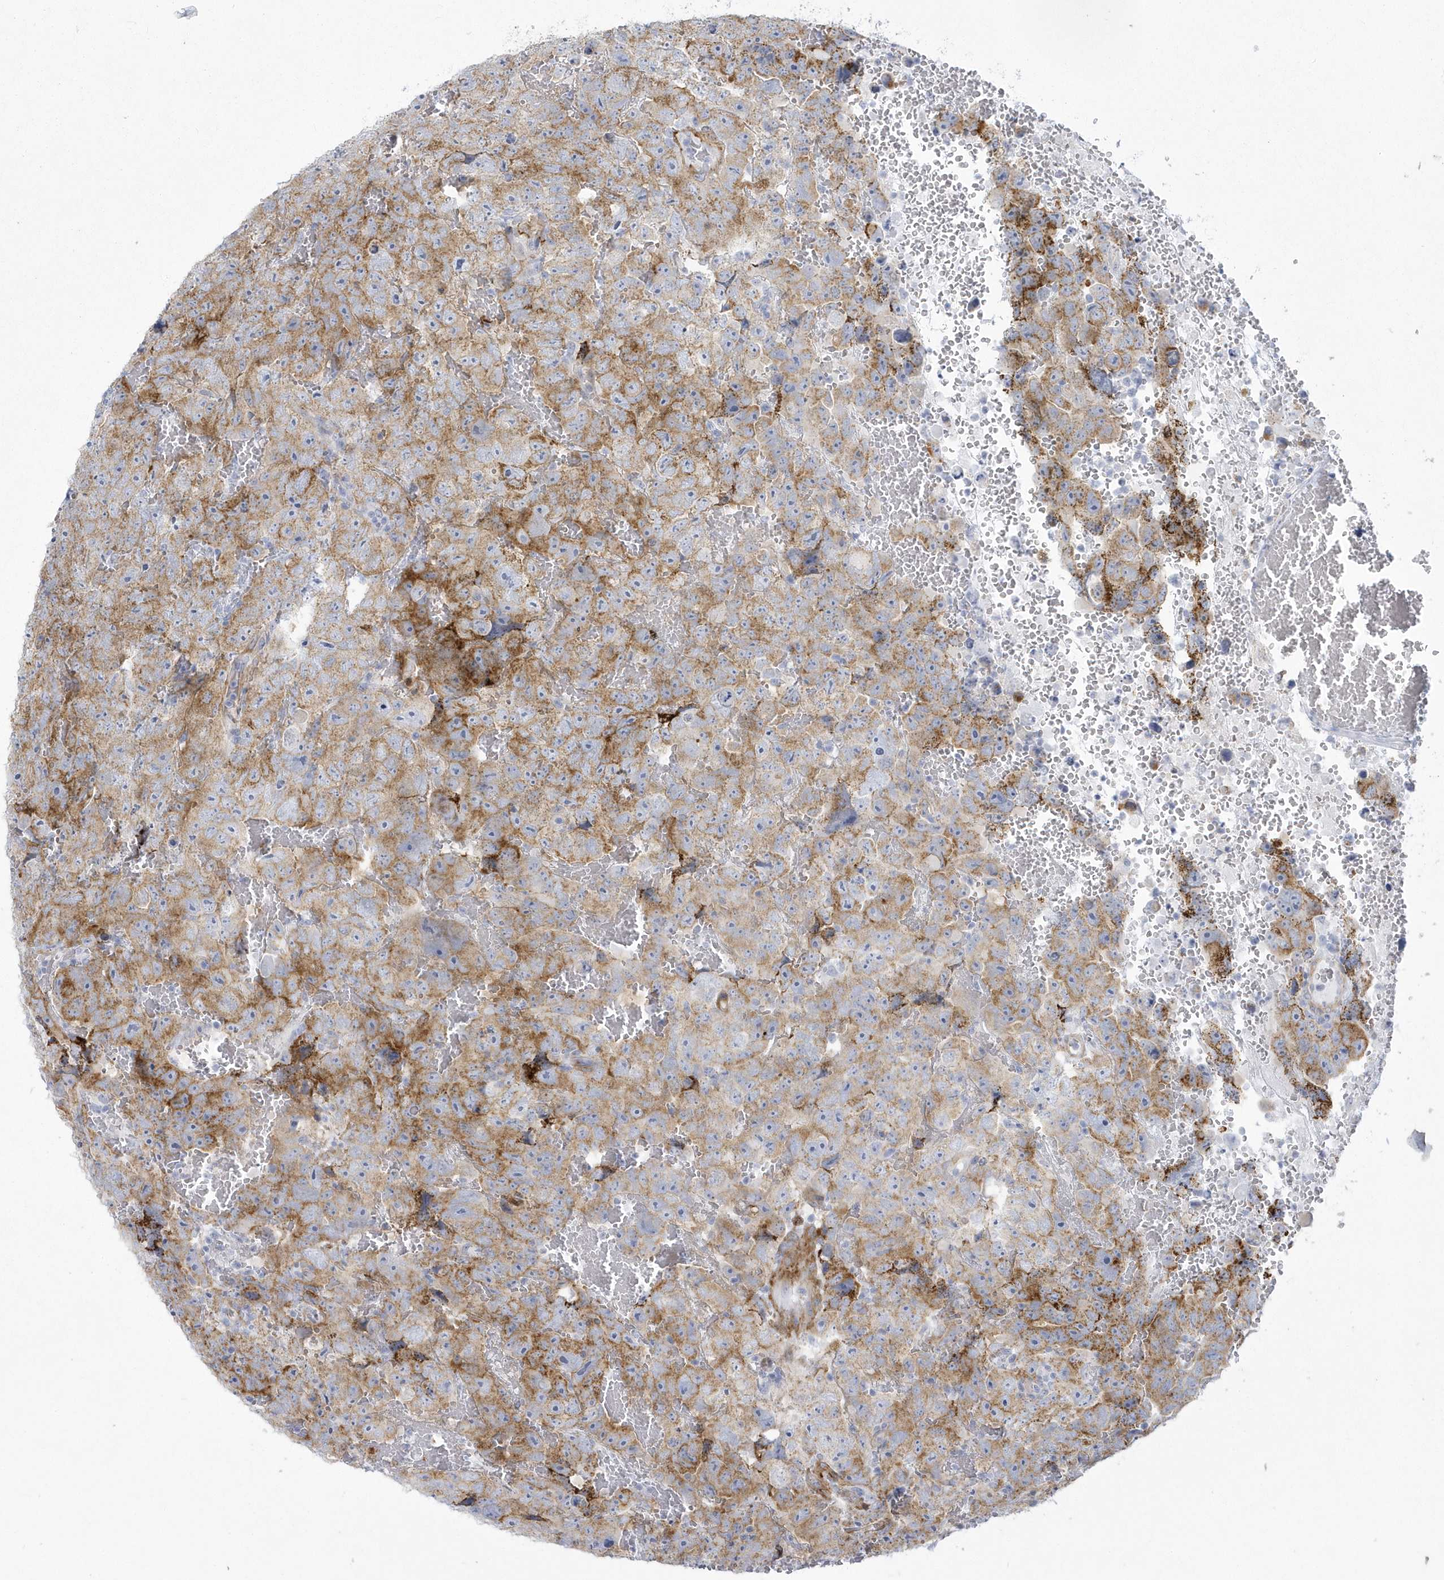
{"staining": {"intensity": "strong", "quantity": "25%-75%", "location": "cytoplasmic/membranous"}, "tissue": "testis cancer", "cell_type": "Tumor cells", "image_type": "cancer", "snomed": [{"axis": "morphology", "description": "Carcinoma, Embryonal, NOS"}, {"axis": "topography", "description": "Testis"}], "caption": "A brown stain labels strong cytoplasmic/membranous expression of a protein in embryonal carcinoma (testis) tumor cells.", "gene": "WDR27", "patient": {"sex": "male", "age": 45}}